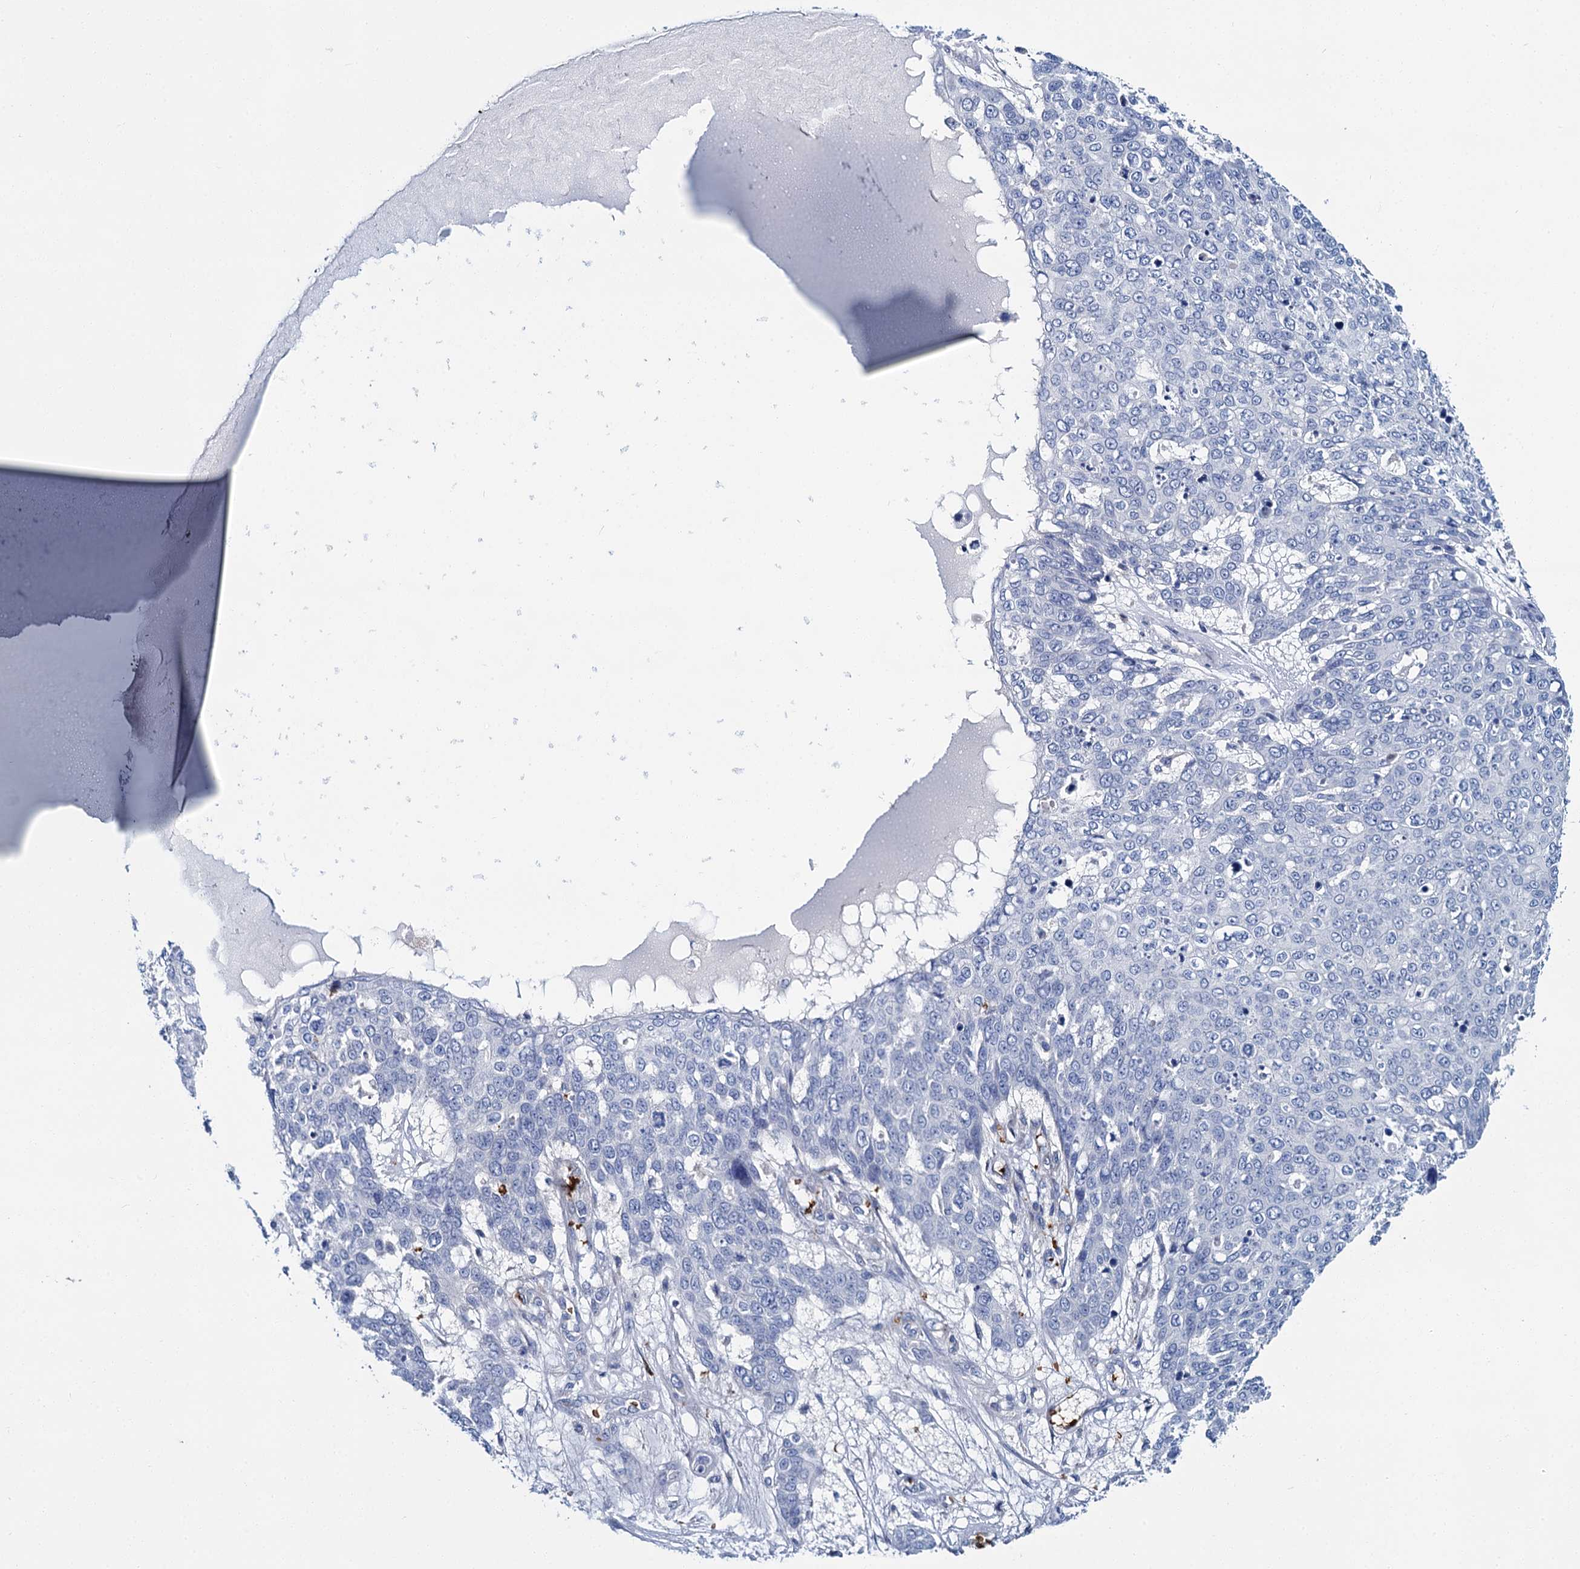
{"staining": {"intensity": "negative", "quantity": "none", "location": "none"}, "tissue": "skin cancer", "cell_type": "Tumor cells", "image_type": "cancer", "snomed": [{"axis": "morphology", "description": "Squamous cell carcinoma, NOS"}, {"axis": "topography", "description": "Skin"}], "caption": "Photomicrograph shows no protein positivity in tumor cells of skin cancer tissue. Brightfield microscopy of immunohistochemistry (IHC) stained with DAB (3,3'-diaminobenzidine) (brown) and hematoxylin (blue), captured at high magnification.", "gene": "ATG2A", "patient": {"sex": "male", "age": 71}}